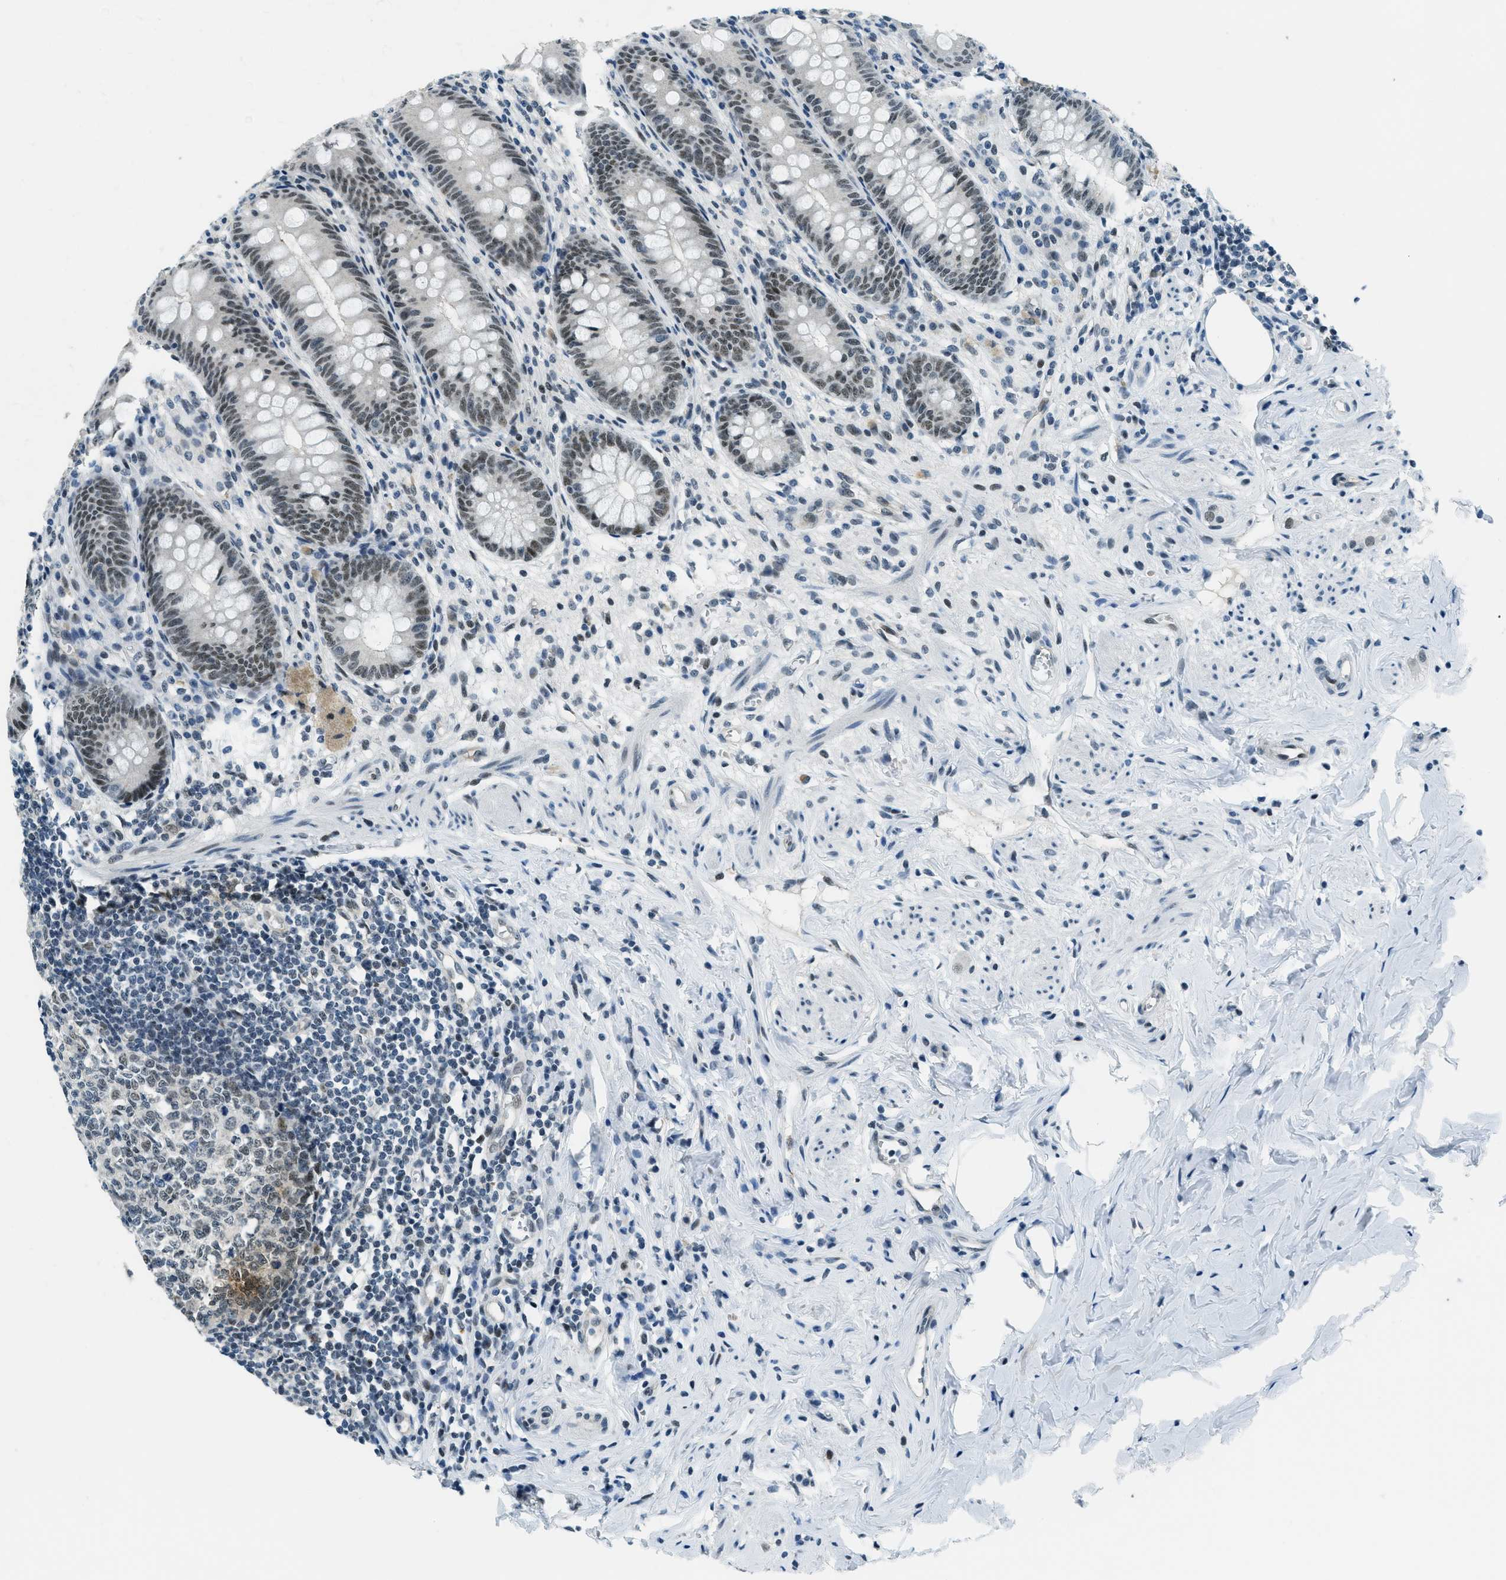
{"staining": {"intensity": "moderate", "quantity": "25%-75%", "location": "cytoplasmic/membranous,nuclear"}, "tissue": "appendix", "cell_type": "Glandular cells", "image_type": "normal", "snomed": [{"axis": "morphology", "description": "Normal tissue, NOS"}, {"axis": "topography", "description": "Appendix"}], "caption": "A histopathology image of human appendix stained for a protein exhibits moderate cytoplasmic/membranous,nuclear brown staining in glandular cells. Using DAB (3,3'-diaminobenzidine) (brown) and hematoxylin (blue) stains, captured at high magnification using brightfield microscopy.", "gene": "KLF6", "patient": {"sex": "male", "age": 56}}